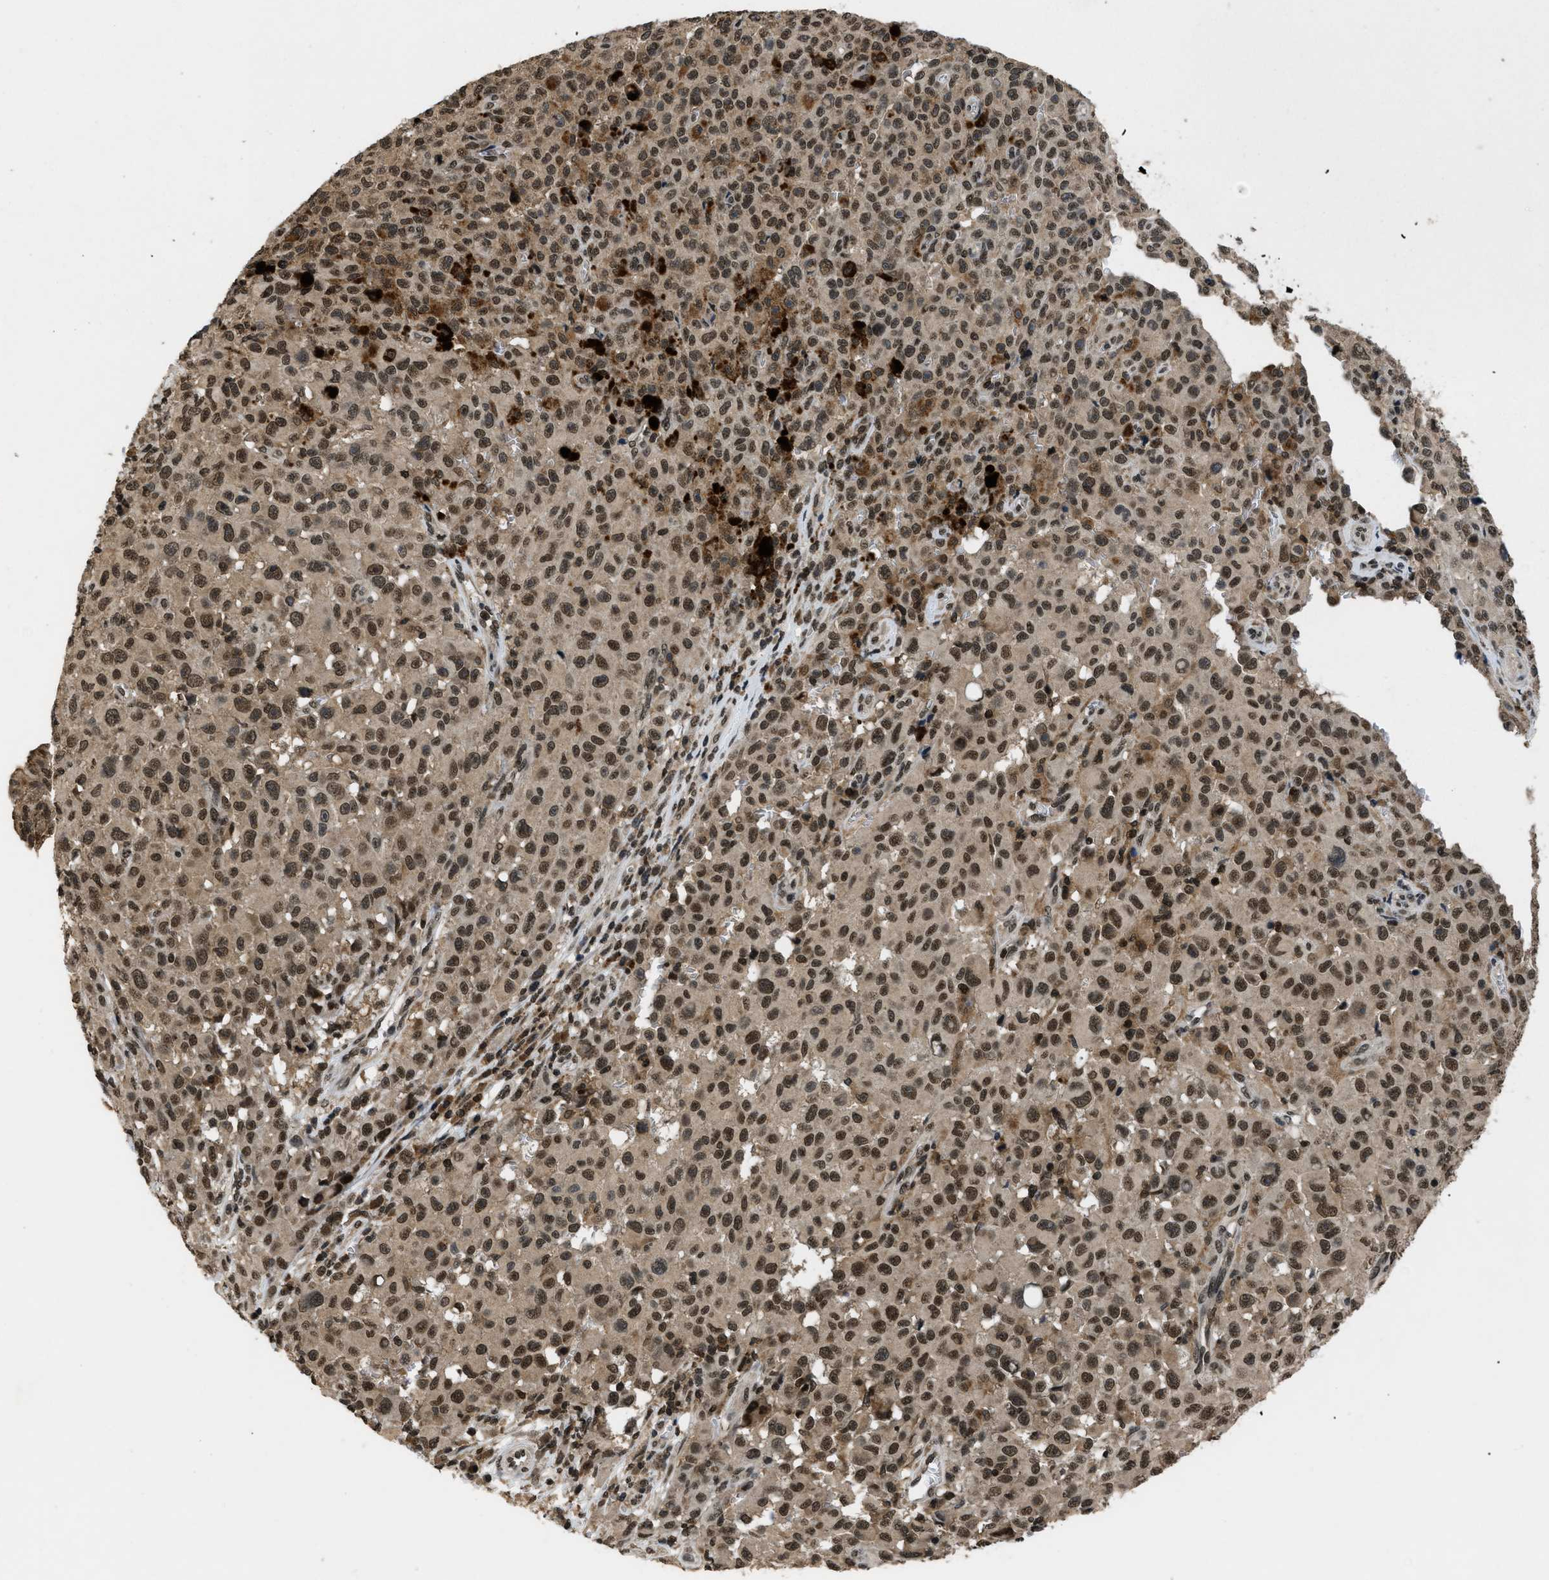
{"staining": {"intensity": "strong", "quantity": ">75%", "location": "nuclear"}, "tissue": "melanoma", "cell_type": "Tumor cells", "image_type": "cancer", "snomed": [{"axis": "morphology", "description": "Malignant melanoma, NOS"}, {"axis": "topography", "description": "Skin"}], "caption": "Approximately >75% of tumor cells in melanoma display strong nuclear protein positivity as visualized by brown immunohistochemical staining.", "gene": "RBM5", "patient": {"sex": "female", "age": 82}}